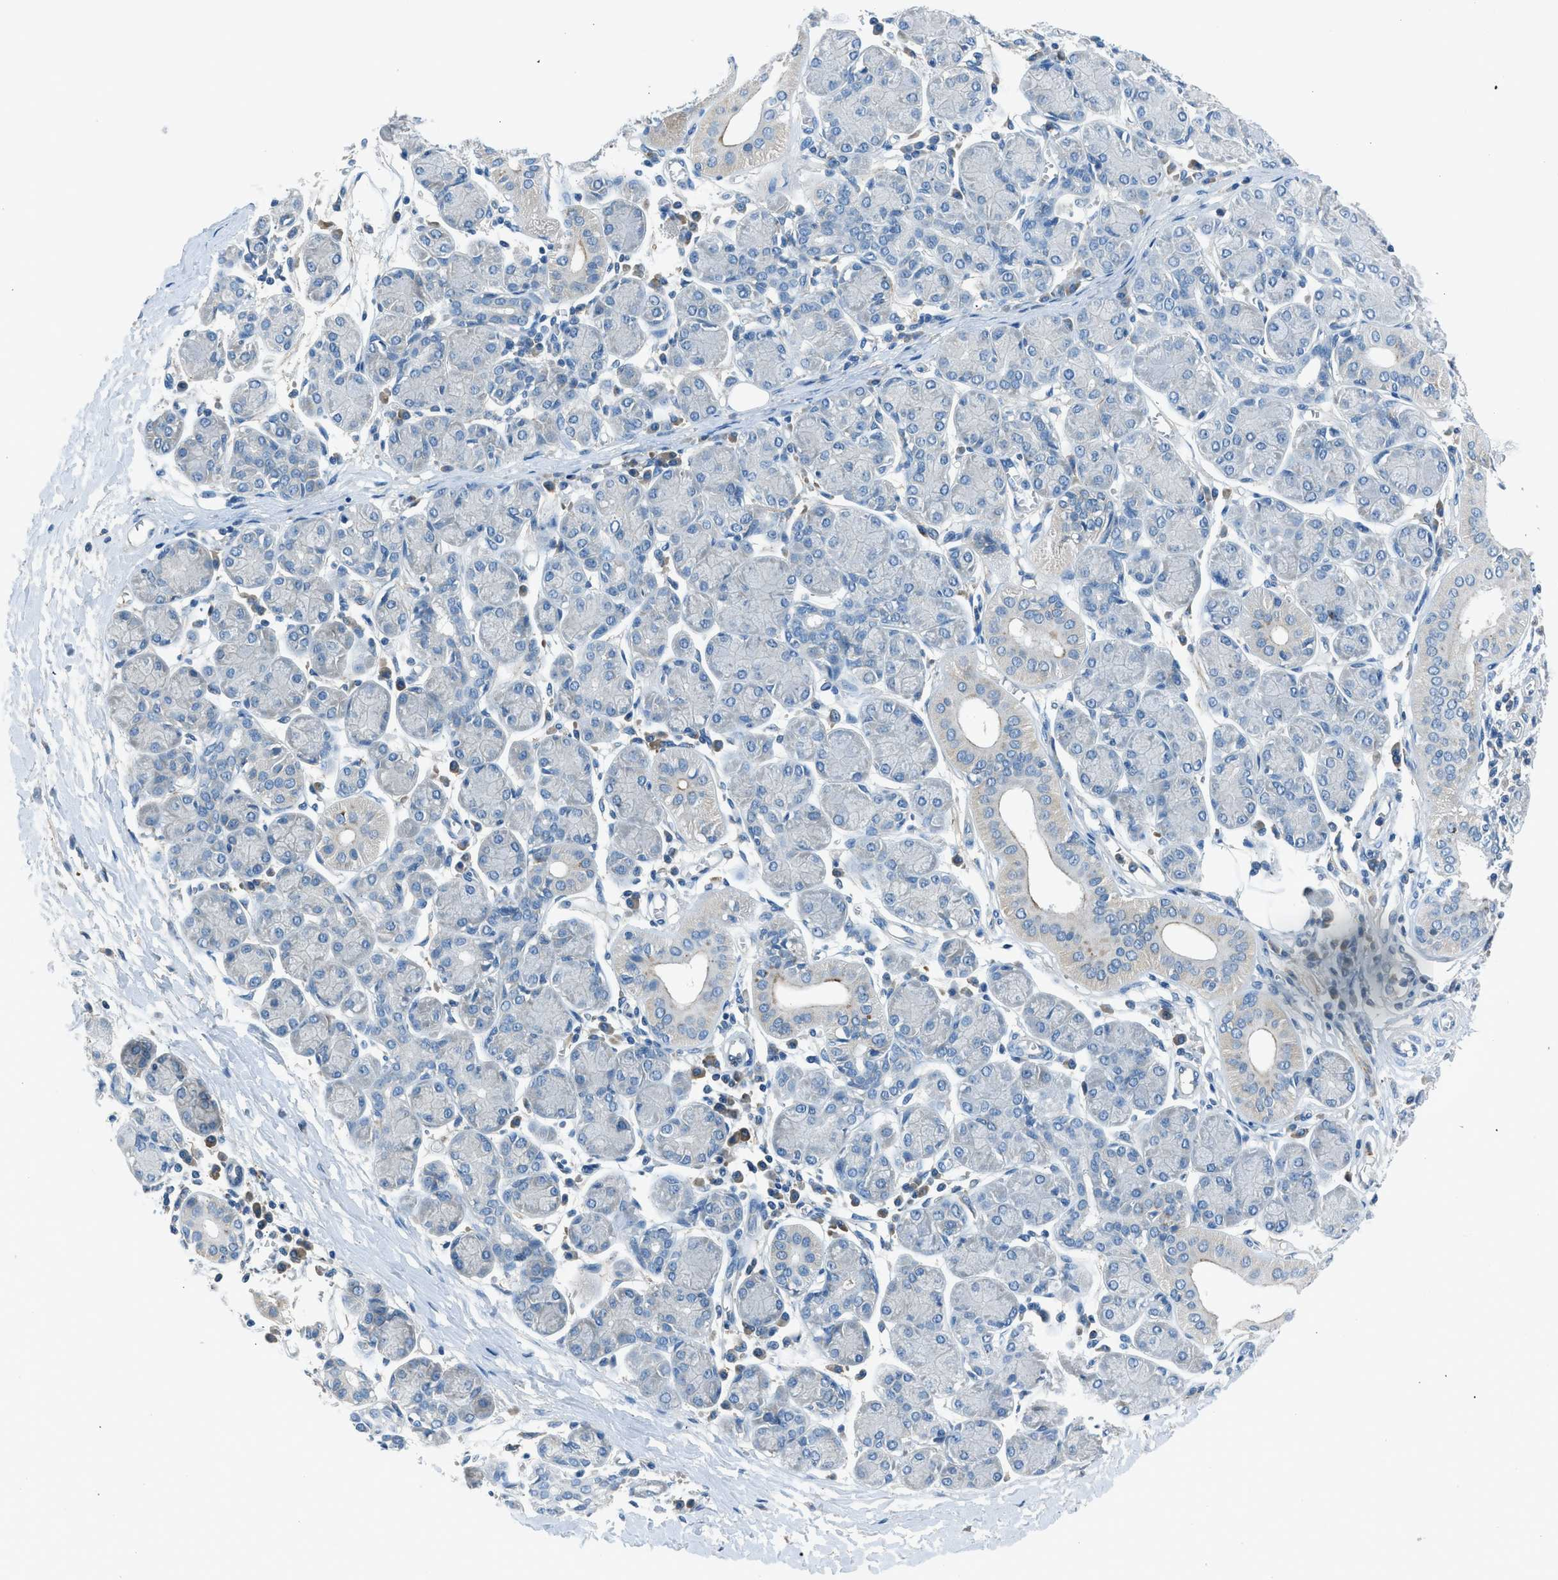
{"staining": {"intensity": "strong", "quantity": "<25%", "location": "cytoplasmic/membranous"}, "tissue": "salivary gland", "cell_type": "Glandular cells", "image_type": "normal", "snomed": [{"axis": "morphology", "description": "Normal tissue, NOS"}, {"axis": "morphology", "description": "Inflammation, NOS"}, {"axis": "topography", "description": "Lymph node"}, {"axis": "topography", "description": "Salivary gland"}], "caption": "This histopathology image demonstrates immunohistochemistry (IHC) staining of unremarkable salivary gland, with medium strong cytoplasmic/membranous expression in approximately <25% of glandular cells.", "gene": "BMP1", "patient": {"sex": "male", "age": 3}}